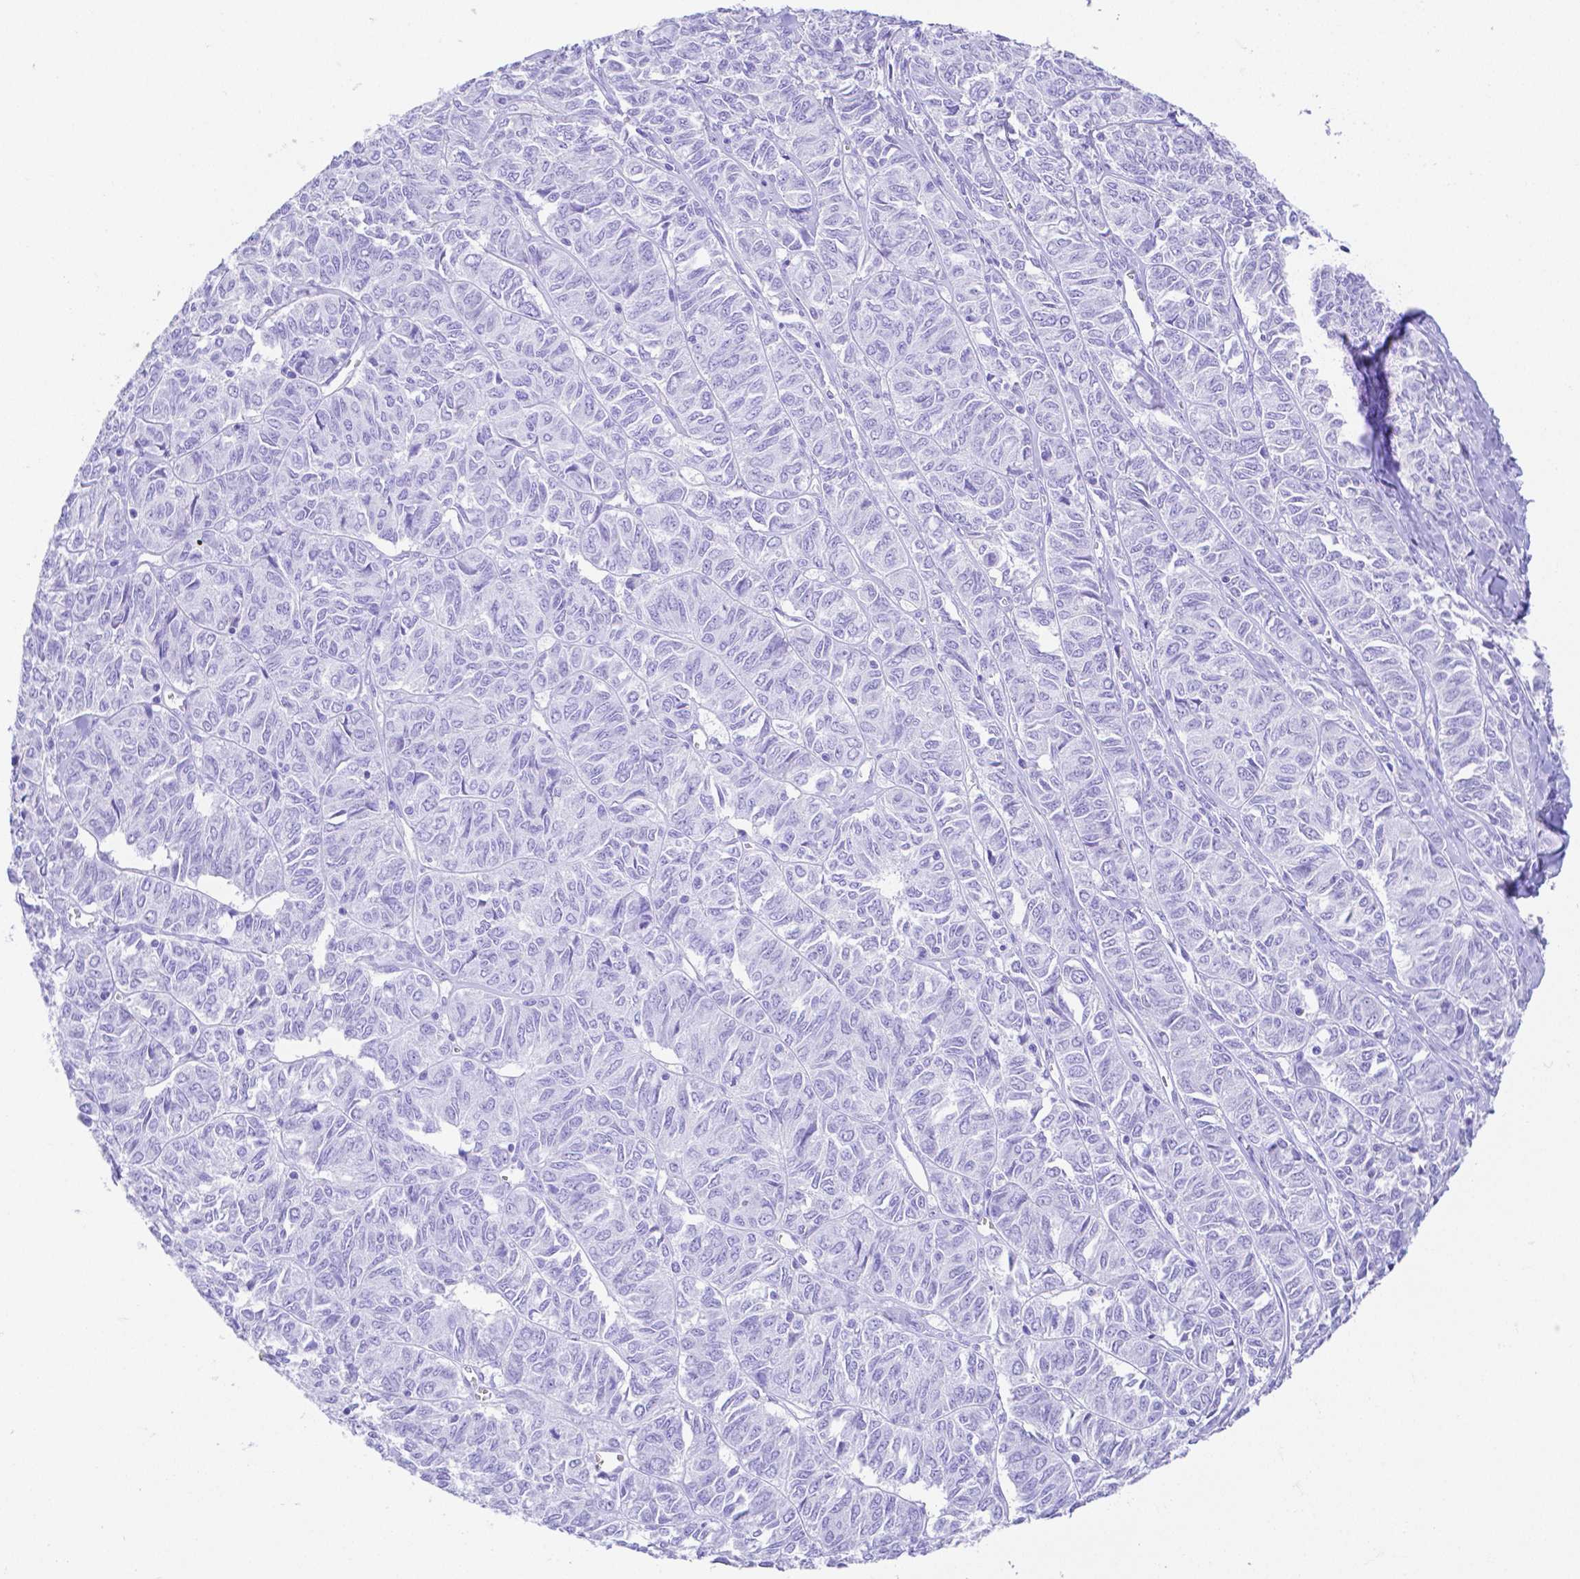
{"staining": {"intensity": "negative", "quantity": "none", "location": "none"}, "tissue": "ovarian cancer", "cell_type": "Tumor cells", "image_type": "cancer", "snomed": [{"axis": "morphology", "description": "Carcinoma, endometroid"}, {"axis": "topography", "description": "Ovary"}], "caption": "High power microscopy photomicrograph of an IHC photomicrograph of ovarian cancer (endometroid carcinoma), revealing no significant expression in tumor cells.", "gene": "SMR3A", "patient": {"sex": "female", "age": 80}}